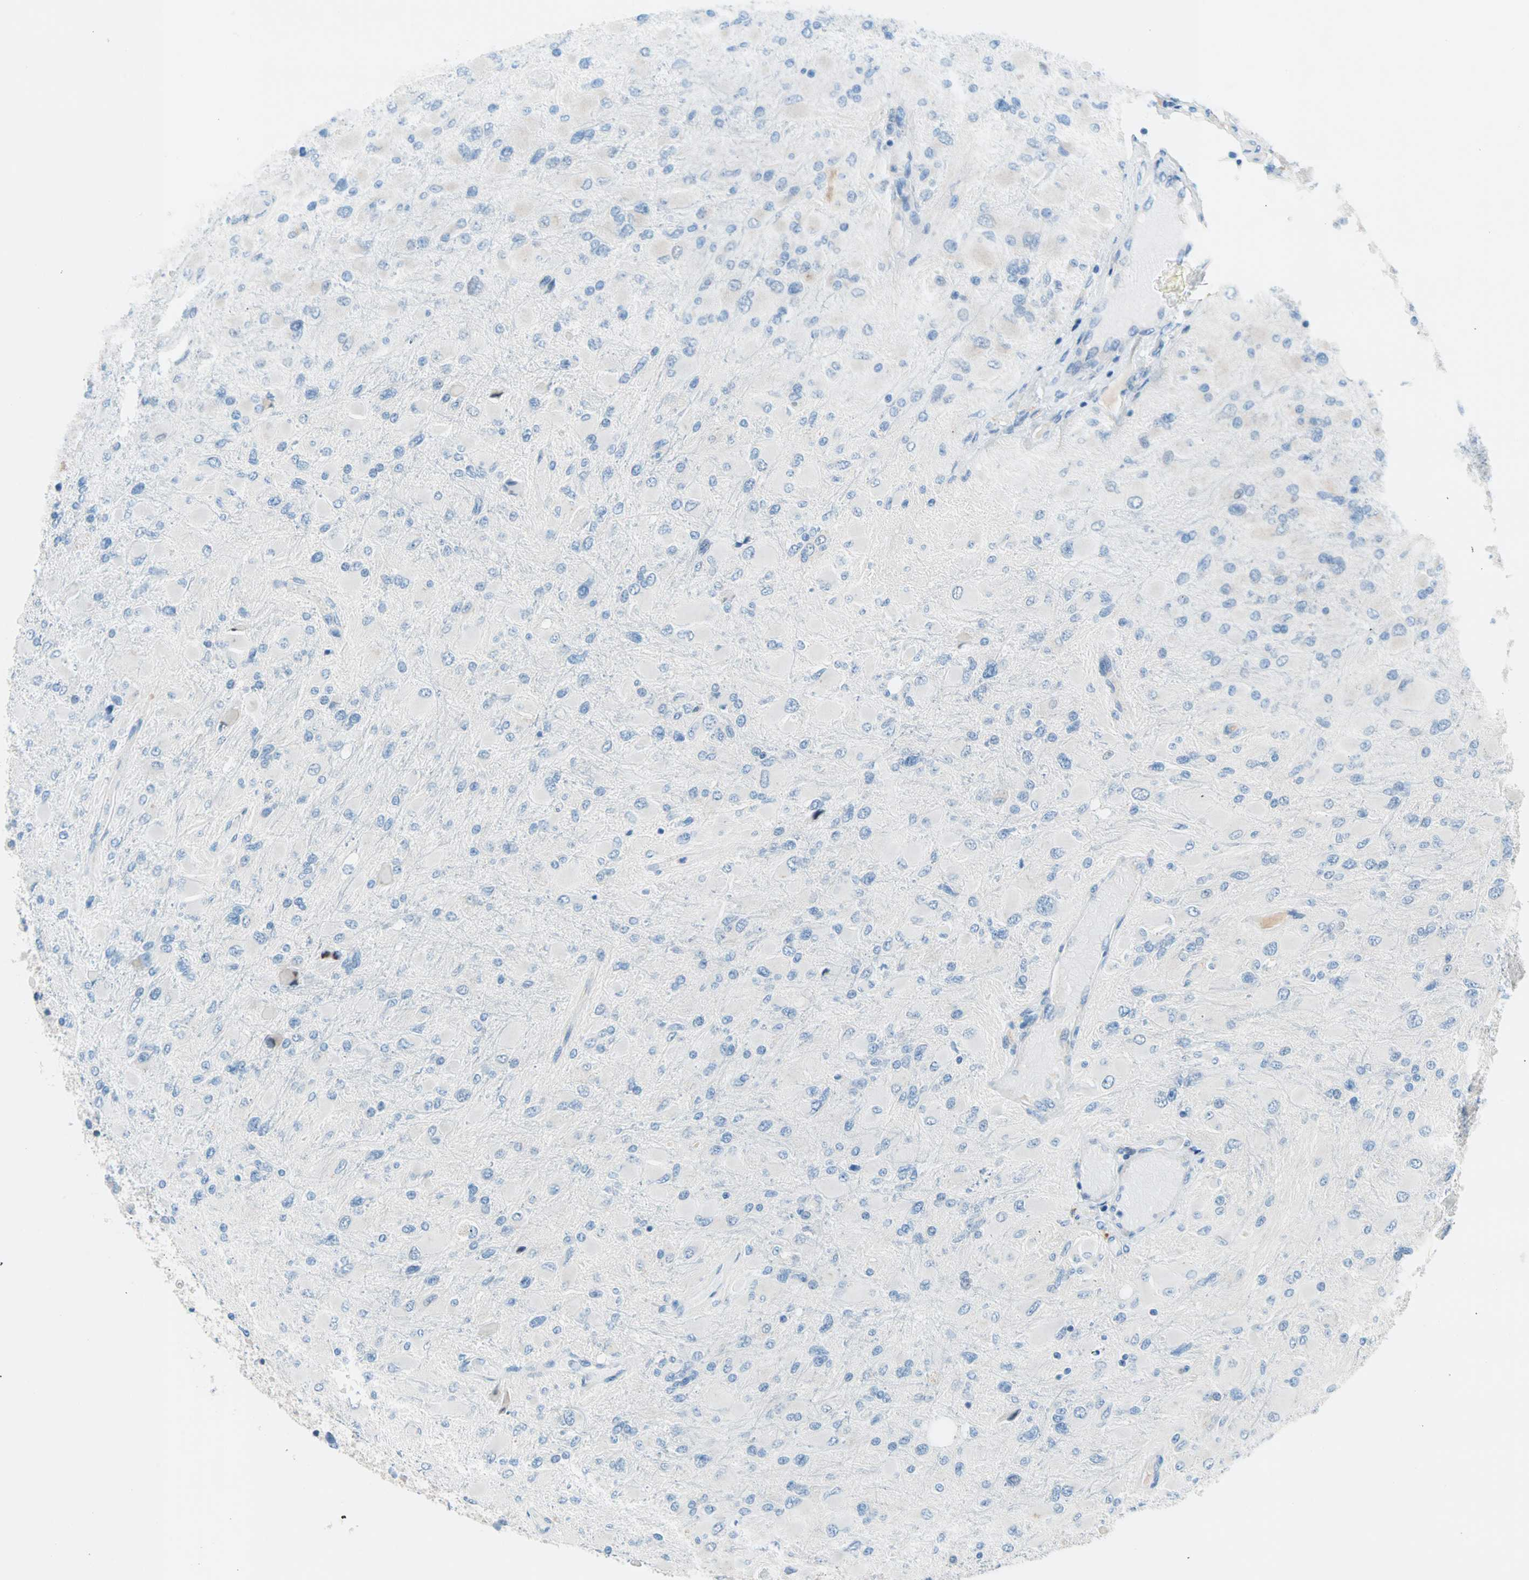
{"staining": {"intensity": "negative", "quantity": "none", "location": "none"}, "tissue": "glioma", "cell_type": "Tumor cells", "image_type": "cancer", "snomed": [{"axis": "morphology", "description": "Glioma, malignant, High grade"}, {"axis": "topography", "description": "Cerebral cortex"}], "caption": "The histopathology image shows no staining of tumor cells in glioma.", "gene": "TMEM163", "patient": {"sex": "female", "age": 36}}